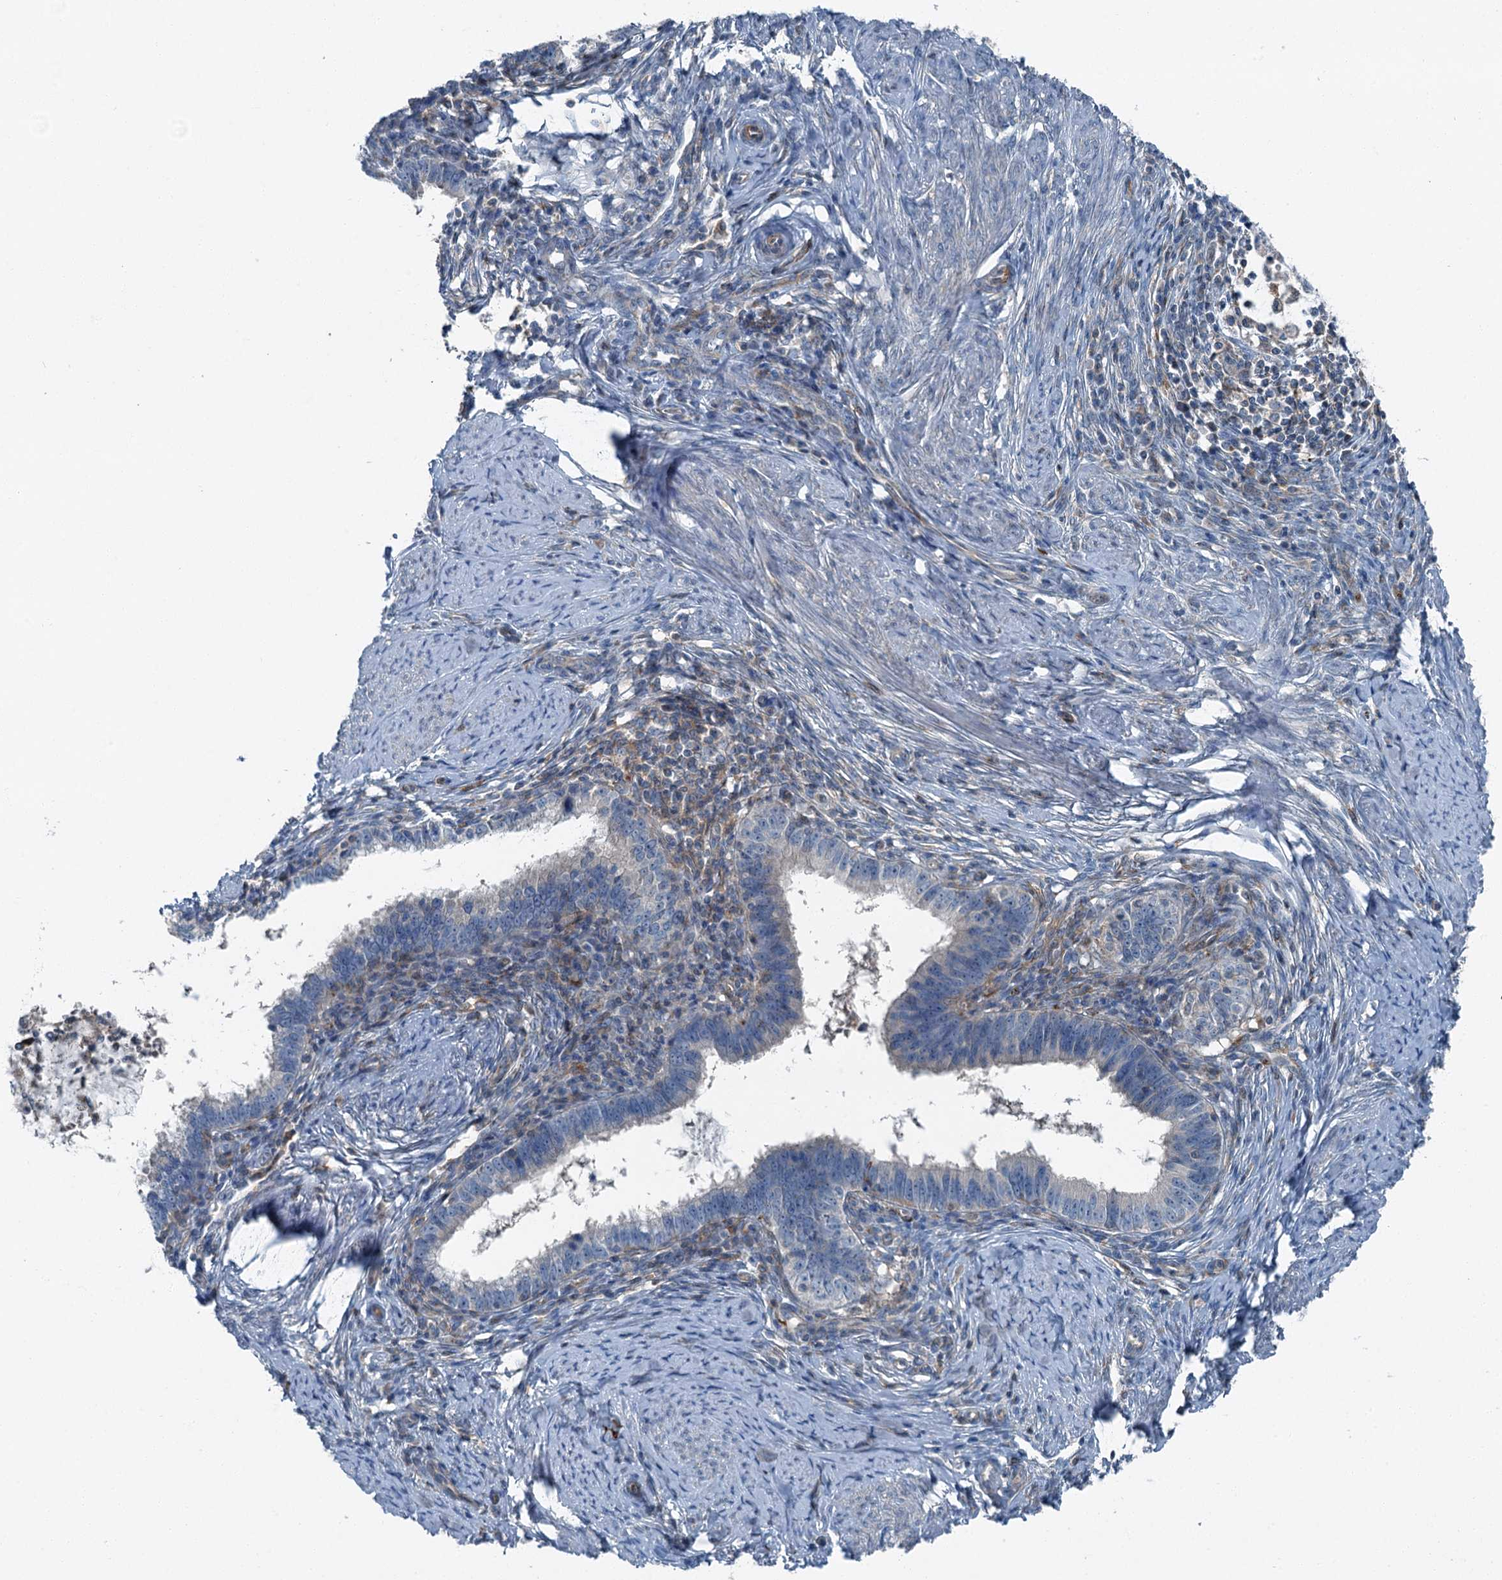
{"staining": {"intensity": "negative", "quantity": "none", "location": "none"}, "tissue": "cervical cancer", "cell_type": "Tumor cells", "image_type": "cancer", "snomed": [{"axis": "morphology", "description": "Adenocarcinoma, NOS"}, {"axis": "topography", "description": "Cervix"}], "caption": "A micrograph of human cervical cancer is negative for staining in tumor cells.", "gene": "AXL", "patient": {"sex": "female", "age": 36}}